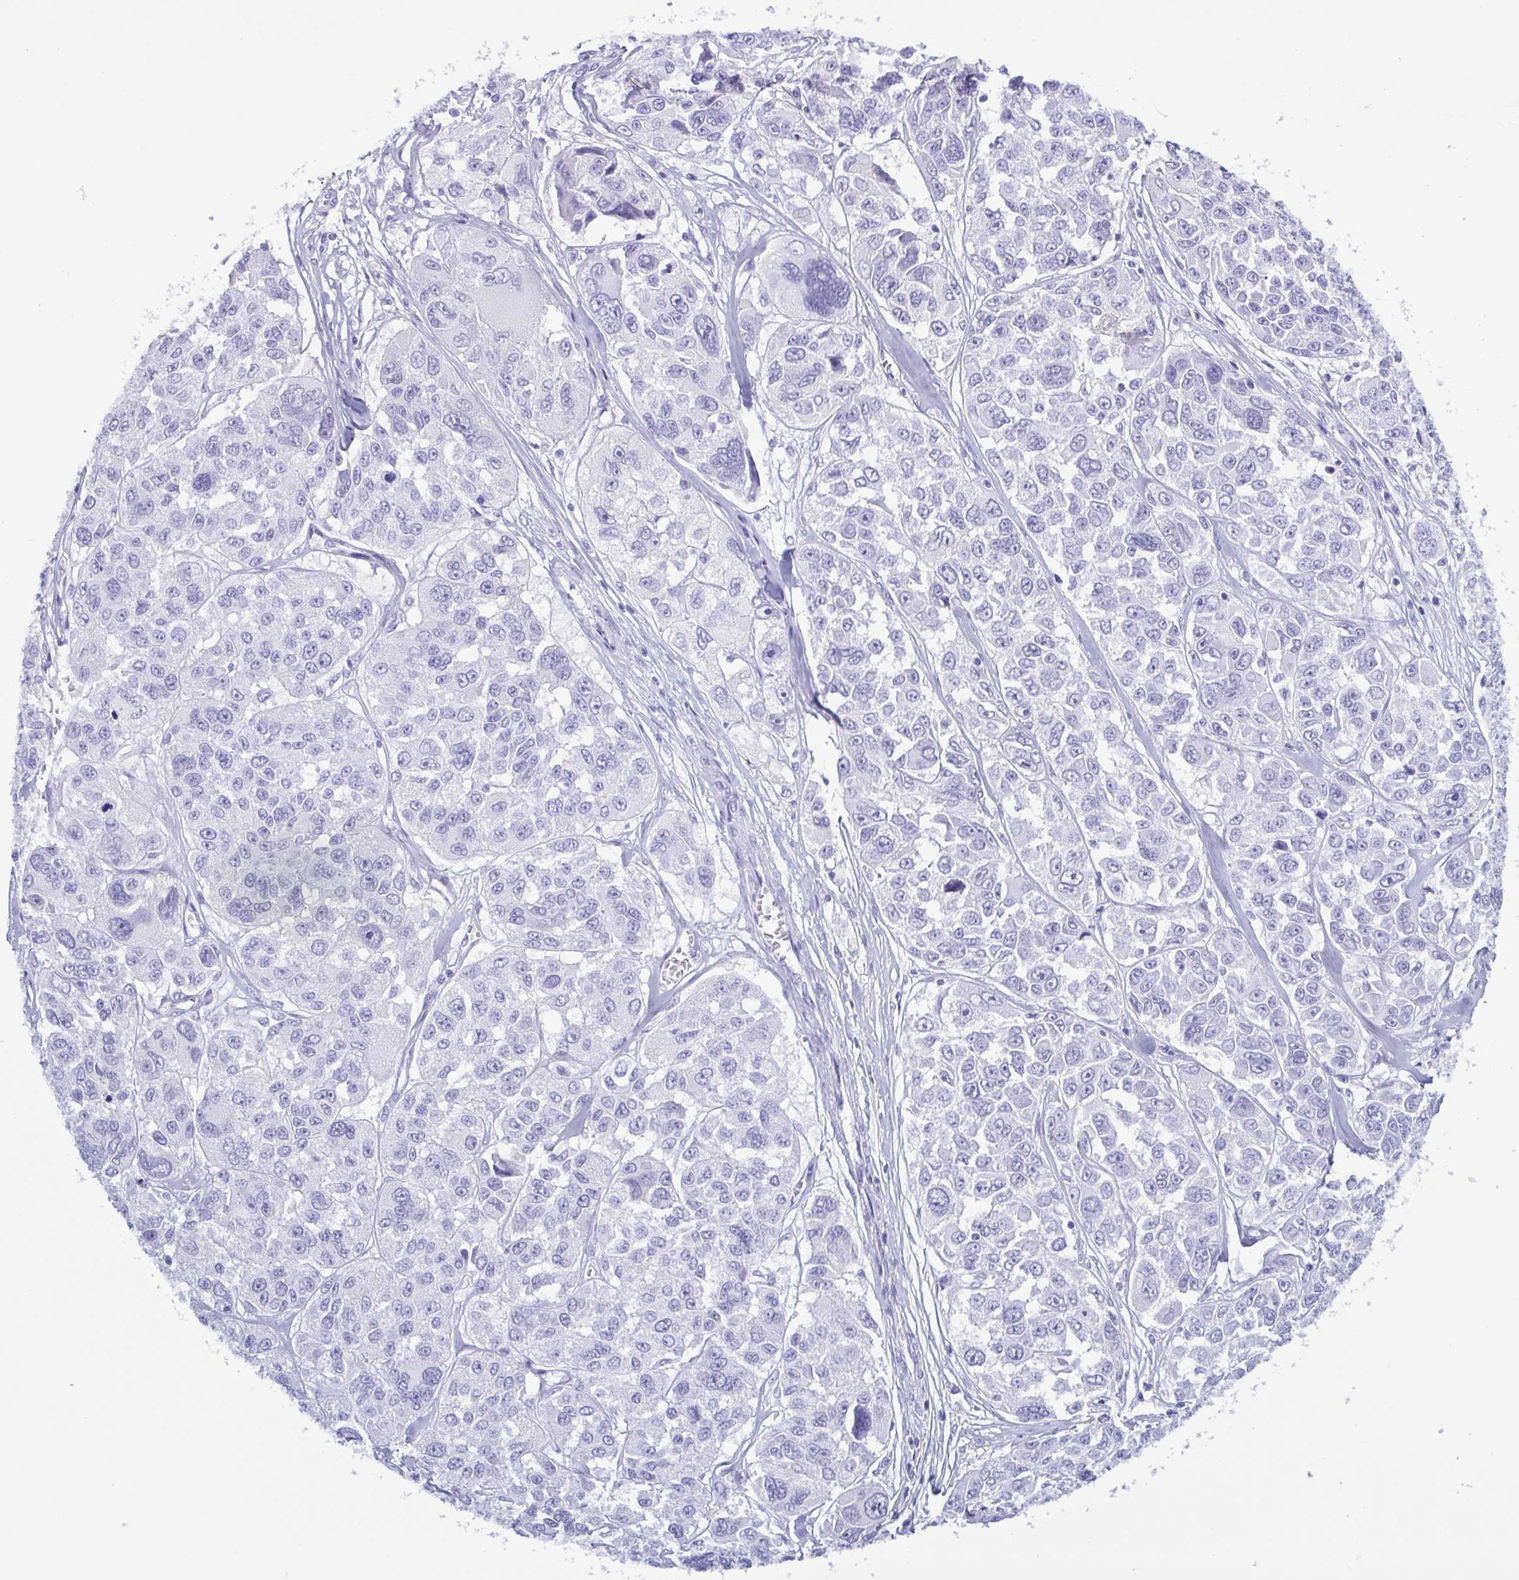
{"staining": {"intensity": "negative", "quantity": "none", "location": "none"}, "tissue": "melanoma", "cell_type": "Tumor cells", "image_type": "cancer", "snomed": [{"axis": "morphology", "description": "Malignant melanoma, NOS"}, {"axis": "topography", "description": "Skin"}], "caption": "DAB immunohistochemical staining of malignant melanoma exhibits no significant expression in tumor cells. (DAB immunohistochemistry visualized using brightfield microscopy, high magnification).", "gene": "LTF", "patient": {"sex": "female", "age": 66}}